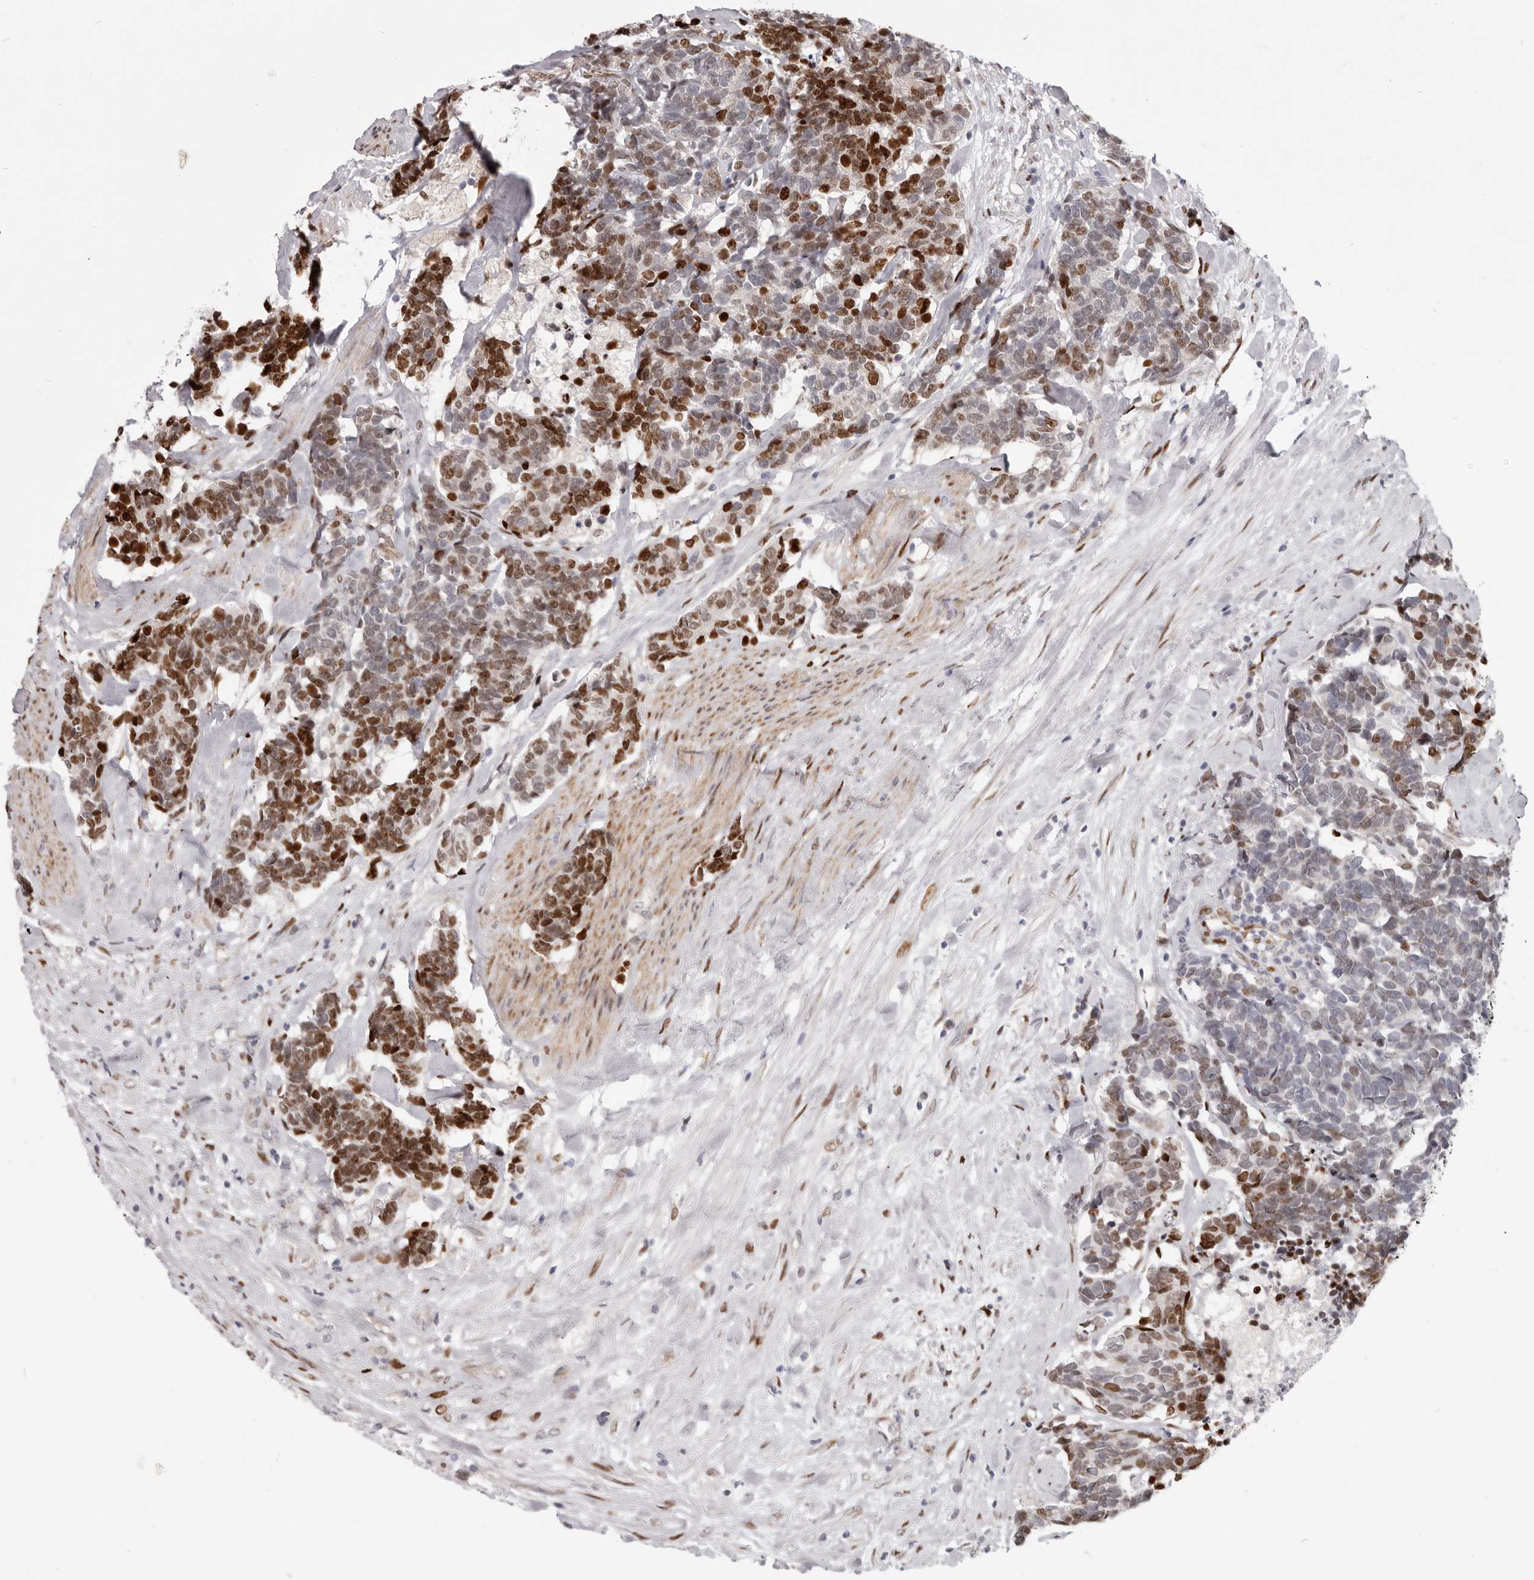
{"staining": {"intensity": "strong", "quantity": "25%-75%", "location": "nuclear"}, "tissue": "carcinoid", "cell_type": "Tumor cells", "image_type": "cancer", "snomed": [{"axis": "morphology", "description": "Carcinoma, NOS"}, {"axis": "morphology", "description": "Carcinoid, malignant, NOS"}, {"axis": "topography", "description": "Urinary bladder"}], "caption": "Immunohistochemistry (IHC) (DAB) staining of human malignant carcinoid shows strong nuclear protein positivity in about 25%-75% of tumor cells. The staining was performed using DAB, with brown indicating positive protein expression. Nuclei are stained blue with hematoxylin.", "gene": "SRP19", "patient": {"sex": "male", "age": 57}}